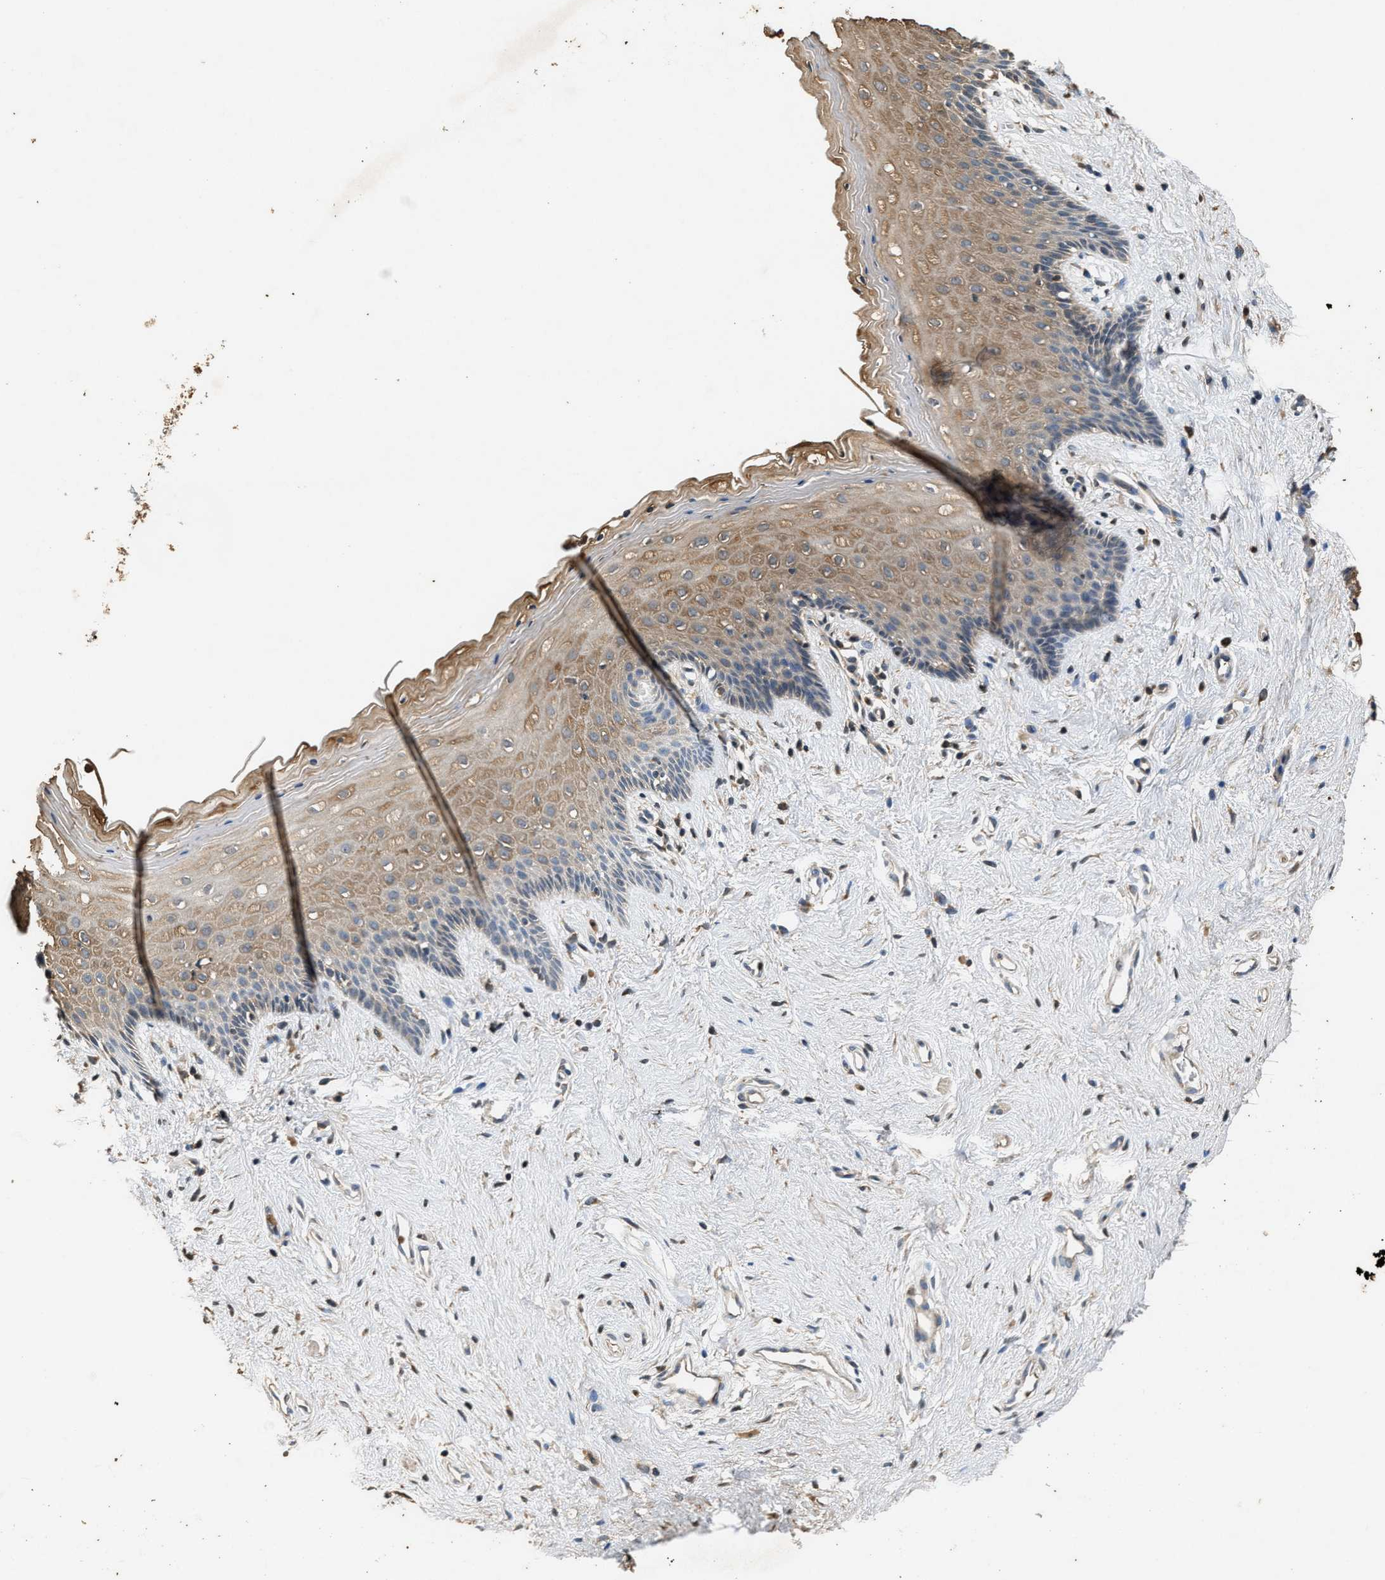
{"staining": {"intensity": "moderate", "quantity": "25%-75%", "location": "cytoplasmic/membranous"}, "tissue": "vagina", "cell_type": "Squamous epithelial cells", "image_type": "normal", "snomed": [{"axis": "morphology", "description": "Normal tissue, NOS"}, {"axis": "topography", "description": "Vagina"}], "caption": "Protein staining of normal vagina displays moderate cytoplasmic/membranous expression in approximately 25%-75% of squamous epithelial cells. (DAB (3,3'-diaminobenzidine) IHC, brown staining for protein, blue staining for nuclei).", "gene": "CHUK", "patient": {"sex": "female", "age": 44}}